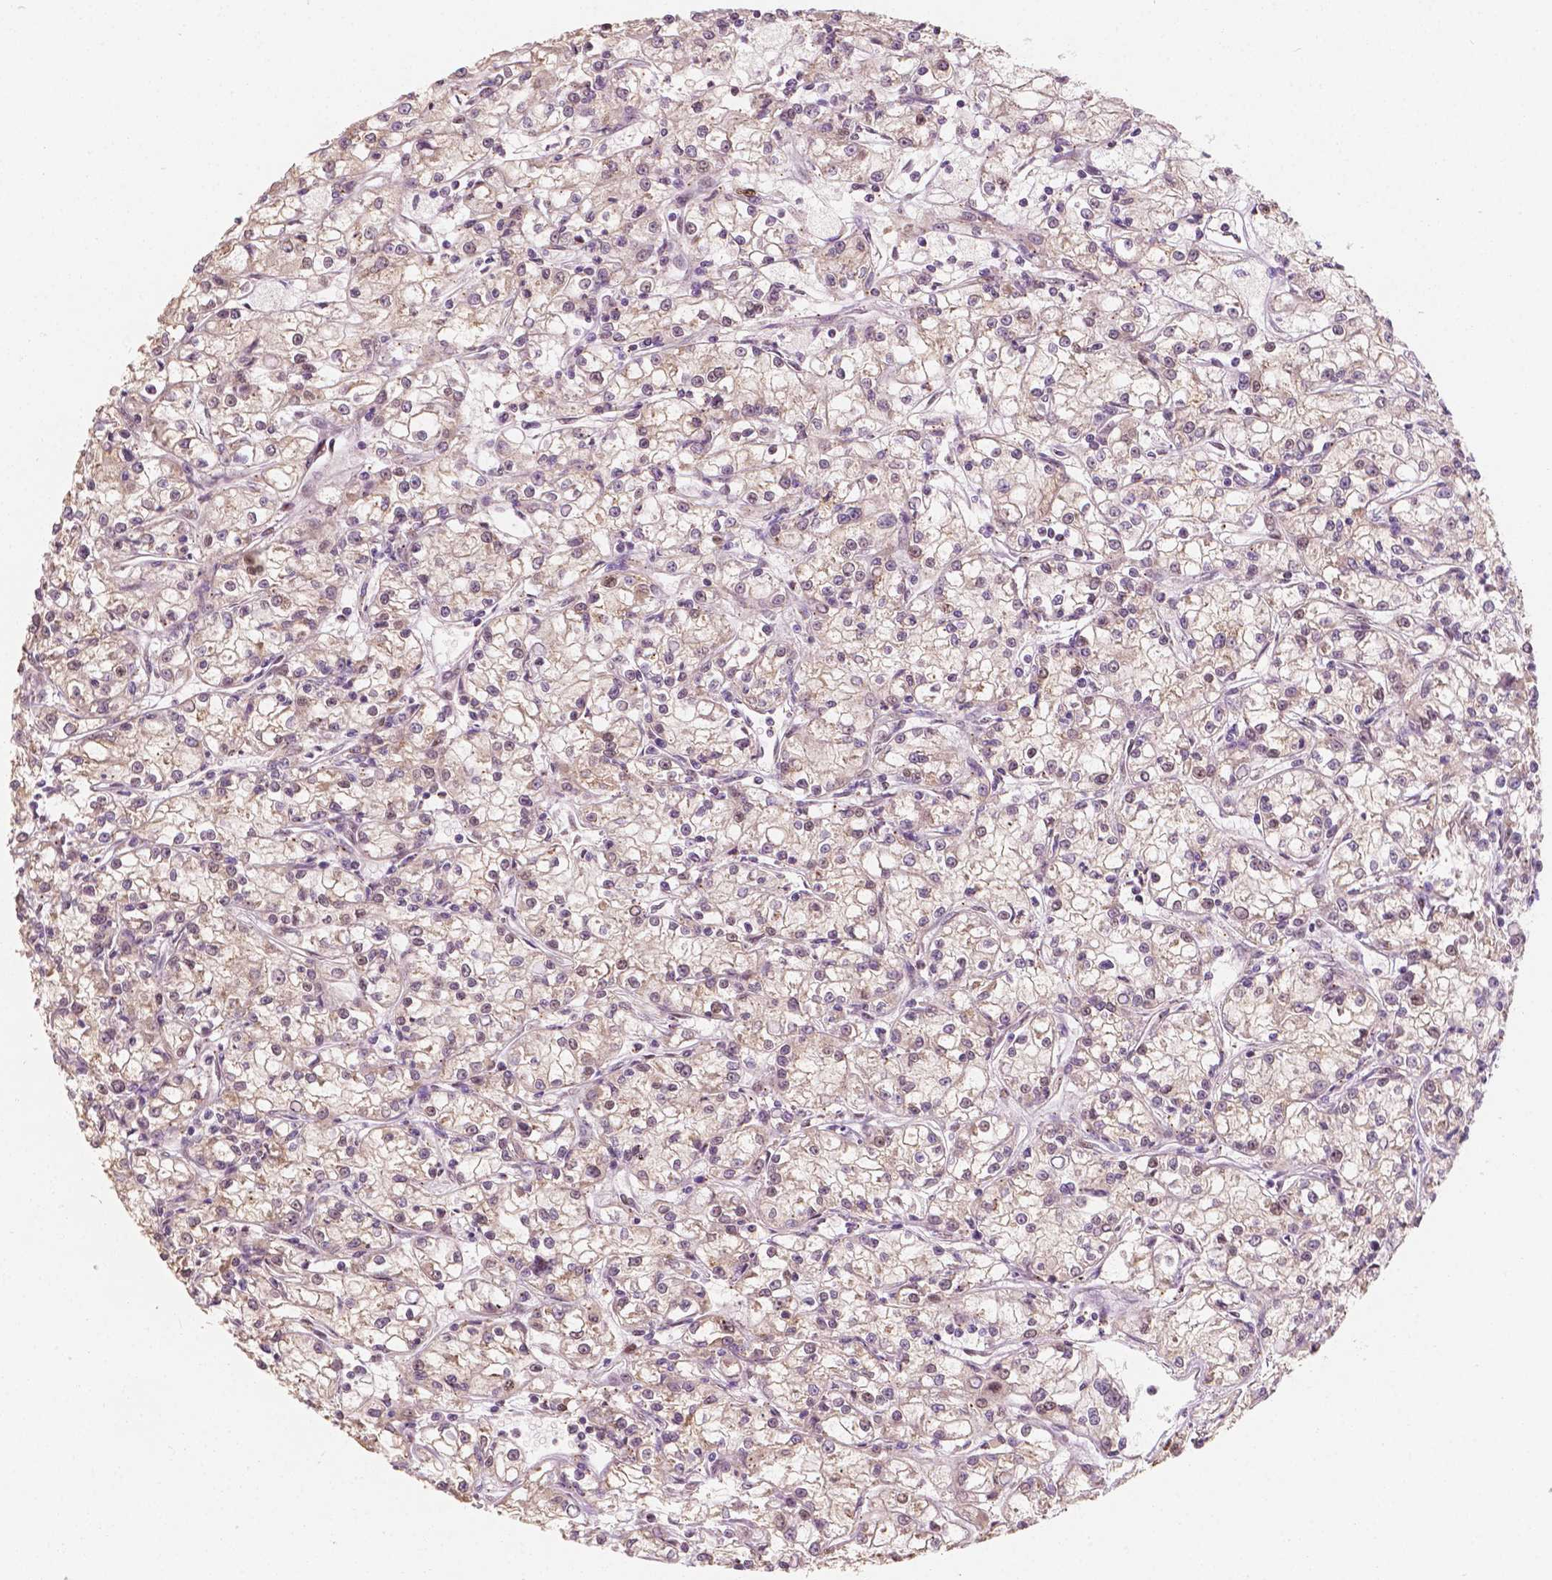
{"staining": {"intensity": "negative", "quantity": "none", "location": "none"}, "tissue": "renal cancer", "cell_type": "Tumor cells", "image_type": "cancer", "snomed": [{"axis": "morphology", "description": "Adenocarcinoma, NOS"}, {"axis": "topography", "description": "Kidney"}], "caption": "Tumor cells show no significant protein staining in adenocarcinoma (renal).", "gene": "TBC1D17", "patient": {"sex": "female", "age": 59}}